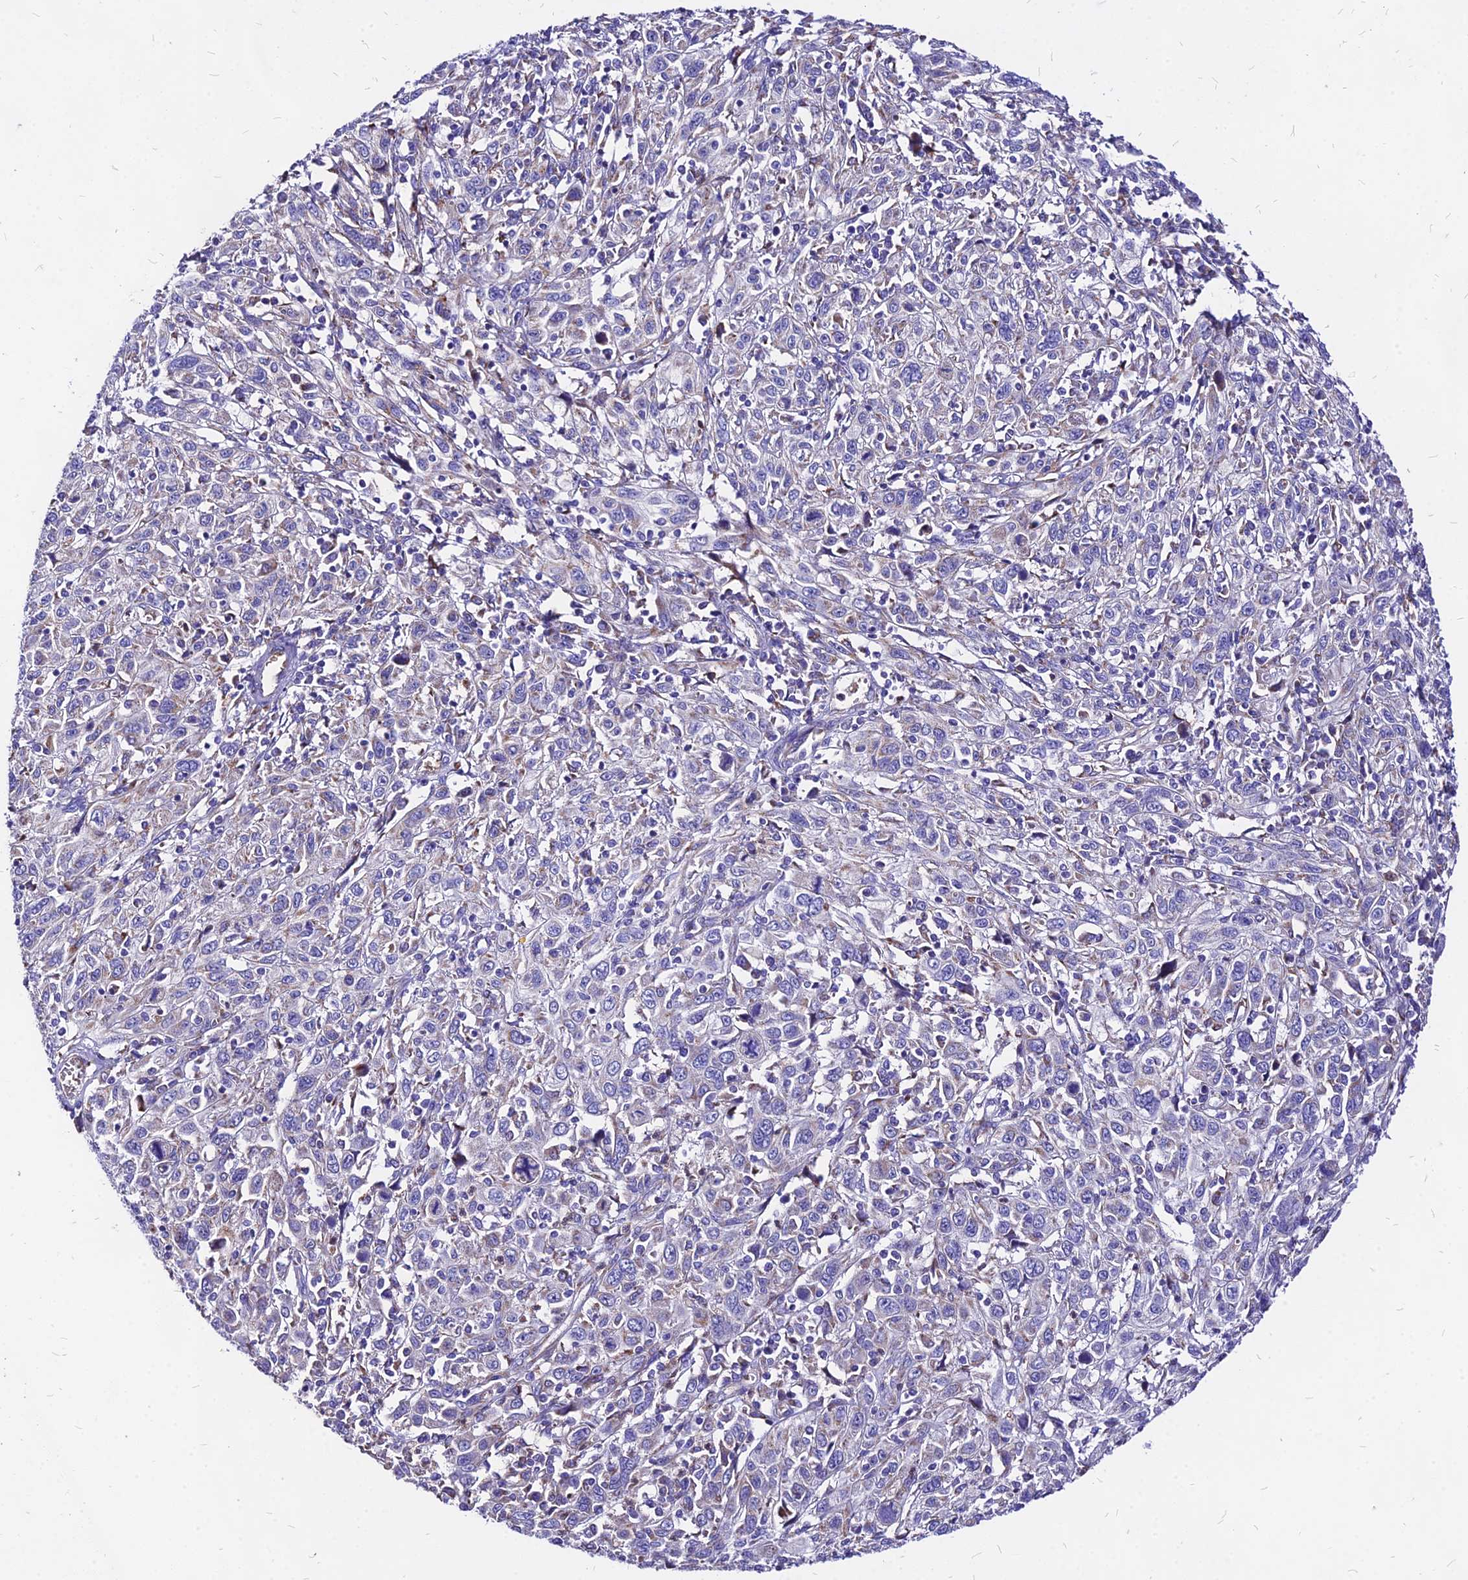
{"staining": {"intensity": "weak", "quantity": "<25%", "location": "cytoplasmic/membranous"}, "tissue": "cervical cancer", "cell_type": "Tumor cells", "image_type": "cancer", "snomed": [{"axis": "morphology", "description": "Squamous cell carcinoma, NOS"}, {"axis": "topography", "description": "Cervix"}], "caption": "IHC of cervical squamous cell carcinoma shows no positivity in tumor cells.", "gene": "MRPL3", "patient": {"sex": "female", "age": 46}}